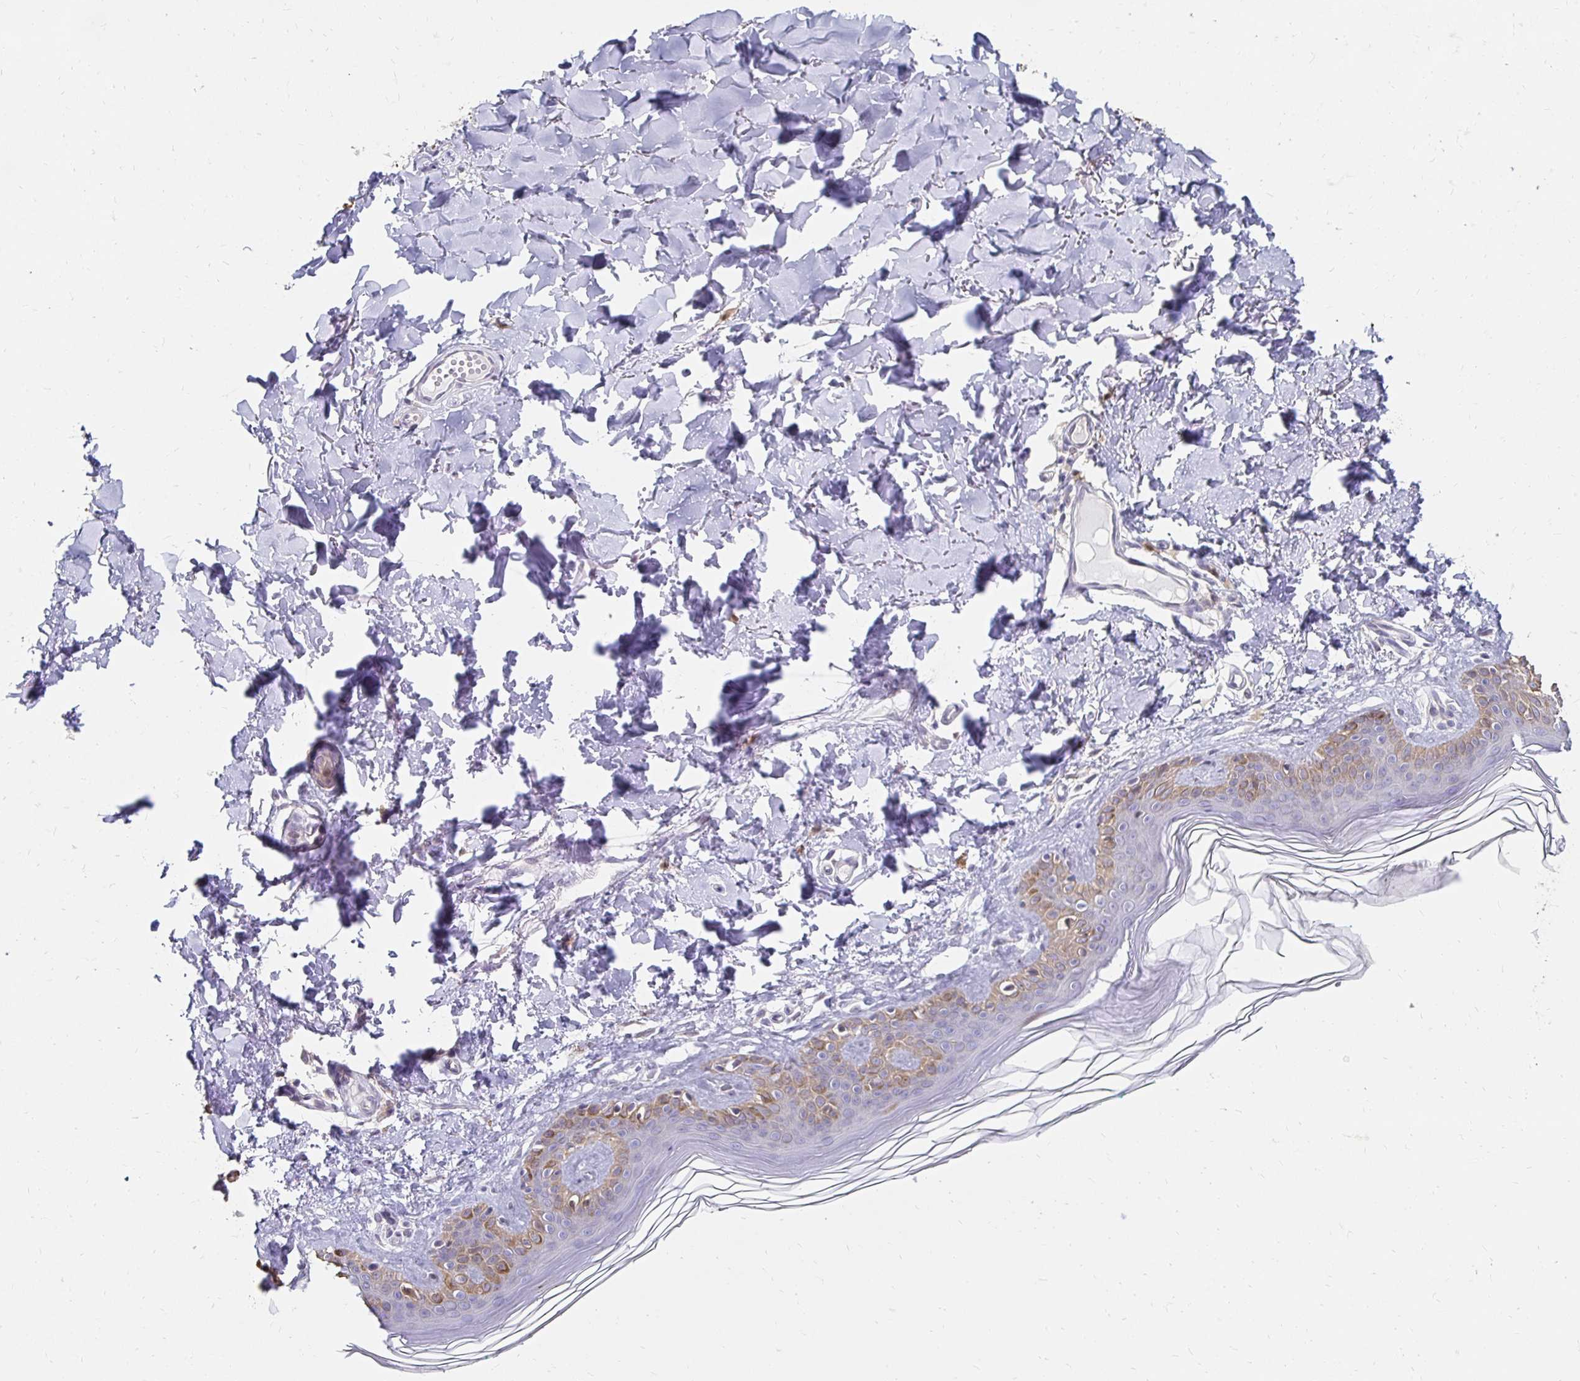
{"staining": {"intensity": "weak", "quantity": "<25%", "location": "cytoplasmic/membranous"}, "tissue": "skin", "cell_type": "Fibroblasts", "image_type": "normal", "snomed": [{"axis": "morphology", "description": "Normal tissue, NOS"}, {"axis": "topography", "description": "Skin"}, {"axis": "topography", "description": "Peripheral nerve tissue"}], "caption": "IHC micrograph of benign skin: human skin stained with DAB (3,3'-diaminobenzidine) shows no significant protein positivity in fibroblasts.", "gene": "PADI2", "patient": {"sex": "female", "age": 45}}